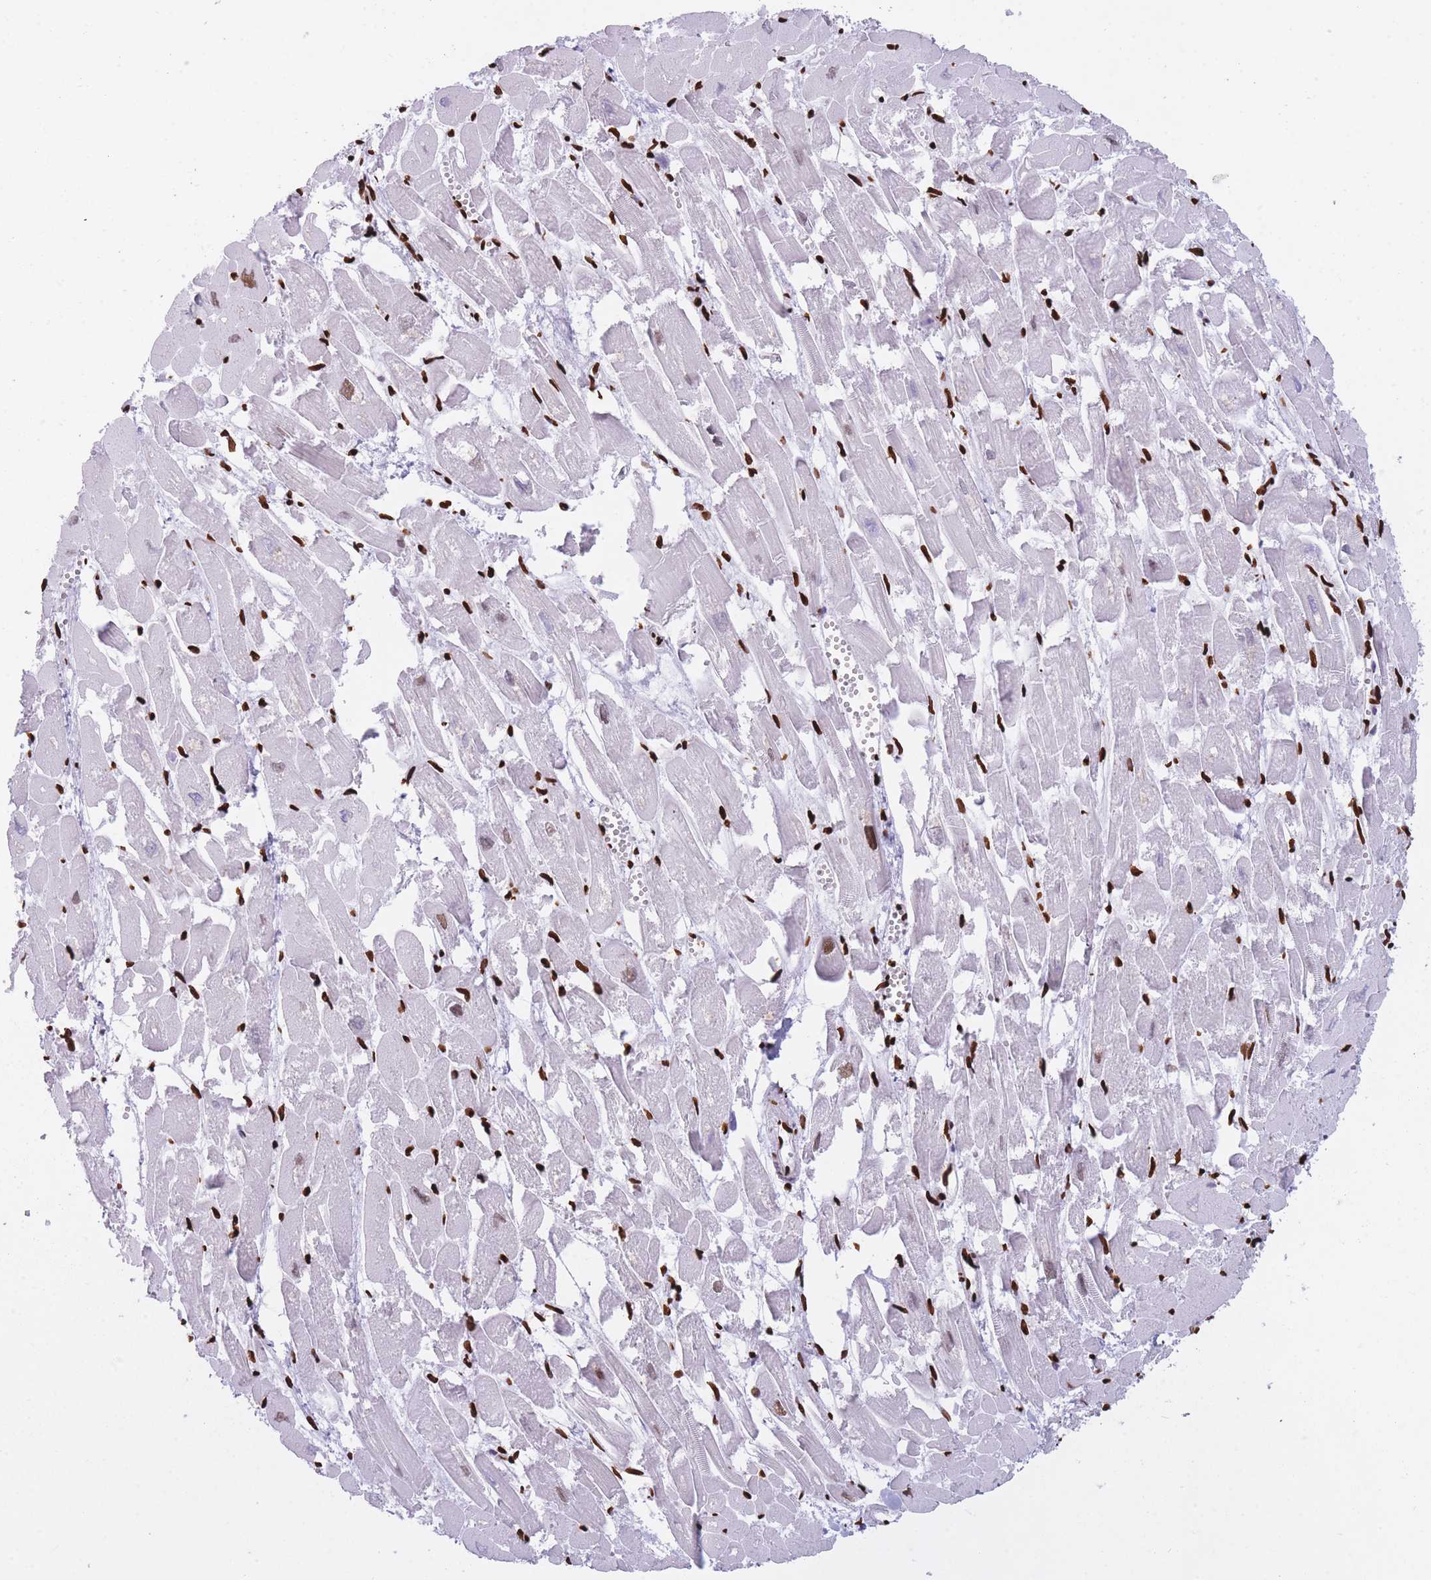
{"staining": {"intensity": "strong", "quantity": "25%-75%", "location": "nuclear"}, "tissue": "heart muscle", "cell_type": "Cardiomyocytes", "image_type": "normal", "snomed": [{"axis": "morphology", "description": "Normal tissue, NOS"}, {"axis": "topography", "description": "Heart"}], "caption": "Protein staining of normal heart muscle exhibits strong nuclear expression in approximately 25%-75% of cardiomyocytes. (DAB (3,3'-diaminobenzidine) IHC, brown staining for protein, blue staining for nuclei).", "gene": "HNRNPUL1", "patient": {"sex": "male", "age": 54}}